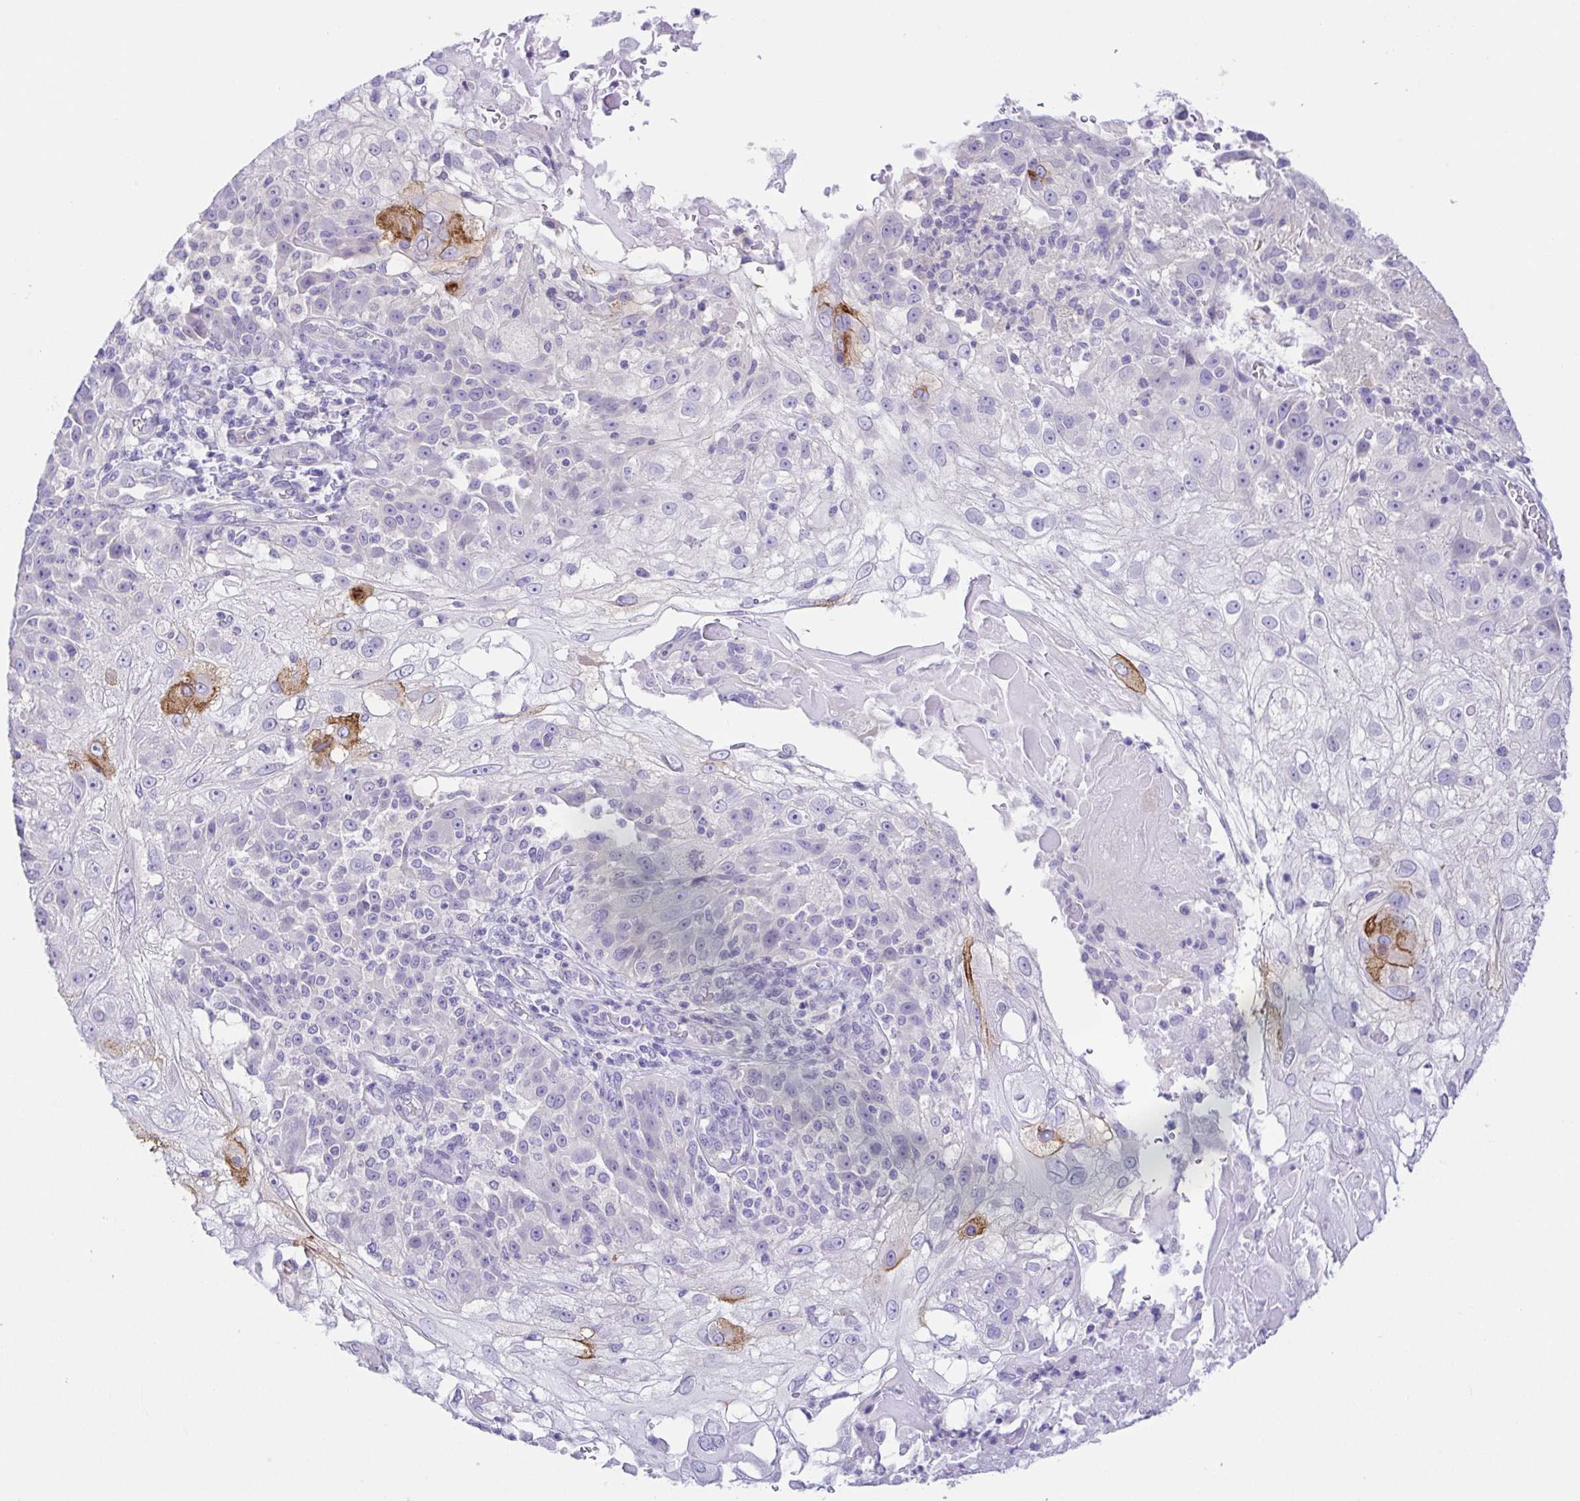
{"staining": {"intensity": "strong", "quantity": "<25%", "location": "cytoplasmic/membranous"}, "tissue": "skin cancer", "cell_type": "Tumor cells", "image_type": "cancer", "snomed": [{"axis": "morphology", "description": "Normal tissue, NOS"}, {"axis": "morphology", "description": "Squamous cell carcinoma, NOS"}, {"axis": "topography", "description": "Skin"}], "caption": "An immunohistochemistry image of tumor tissue is shown. Protein staining in brown shows strong cytoplasmic/membranous positivity in skin cancer (squamous cell carcinoma) within tumor cells. Using DAB (brown) and hematoxylin (blue) stains, captured at high magnification using brightfield microscopy.", "gene": "KRTDAP", "patient": {"sex": "female", "age": 83}}